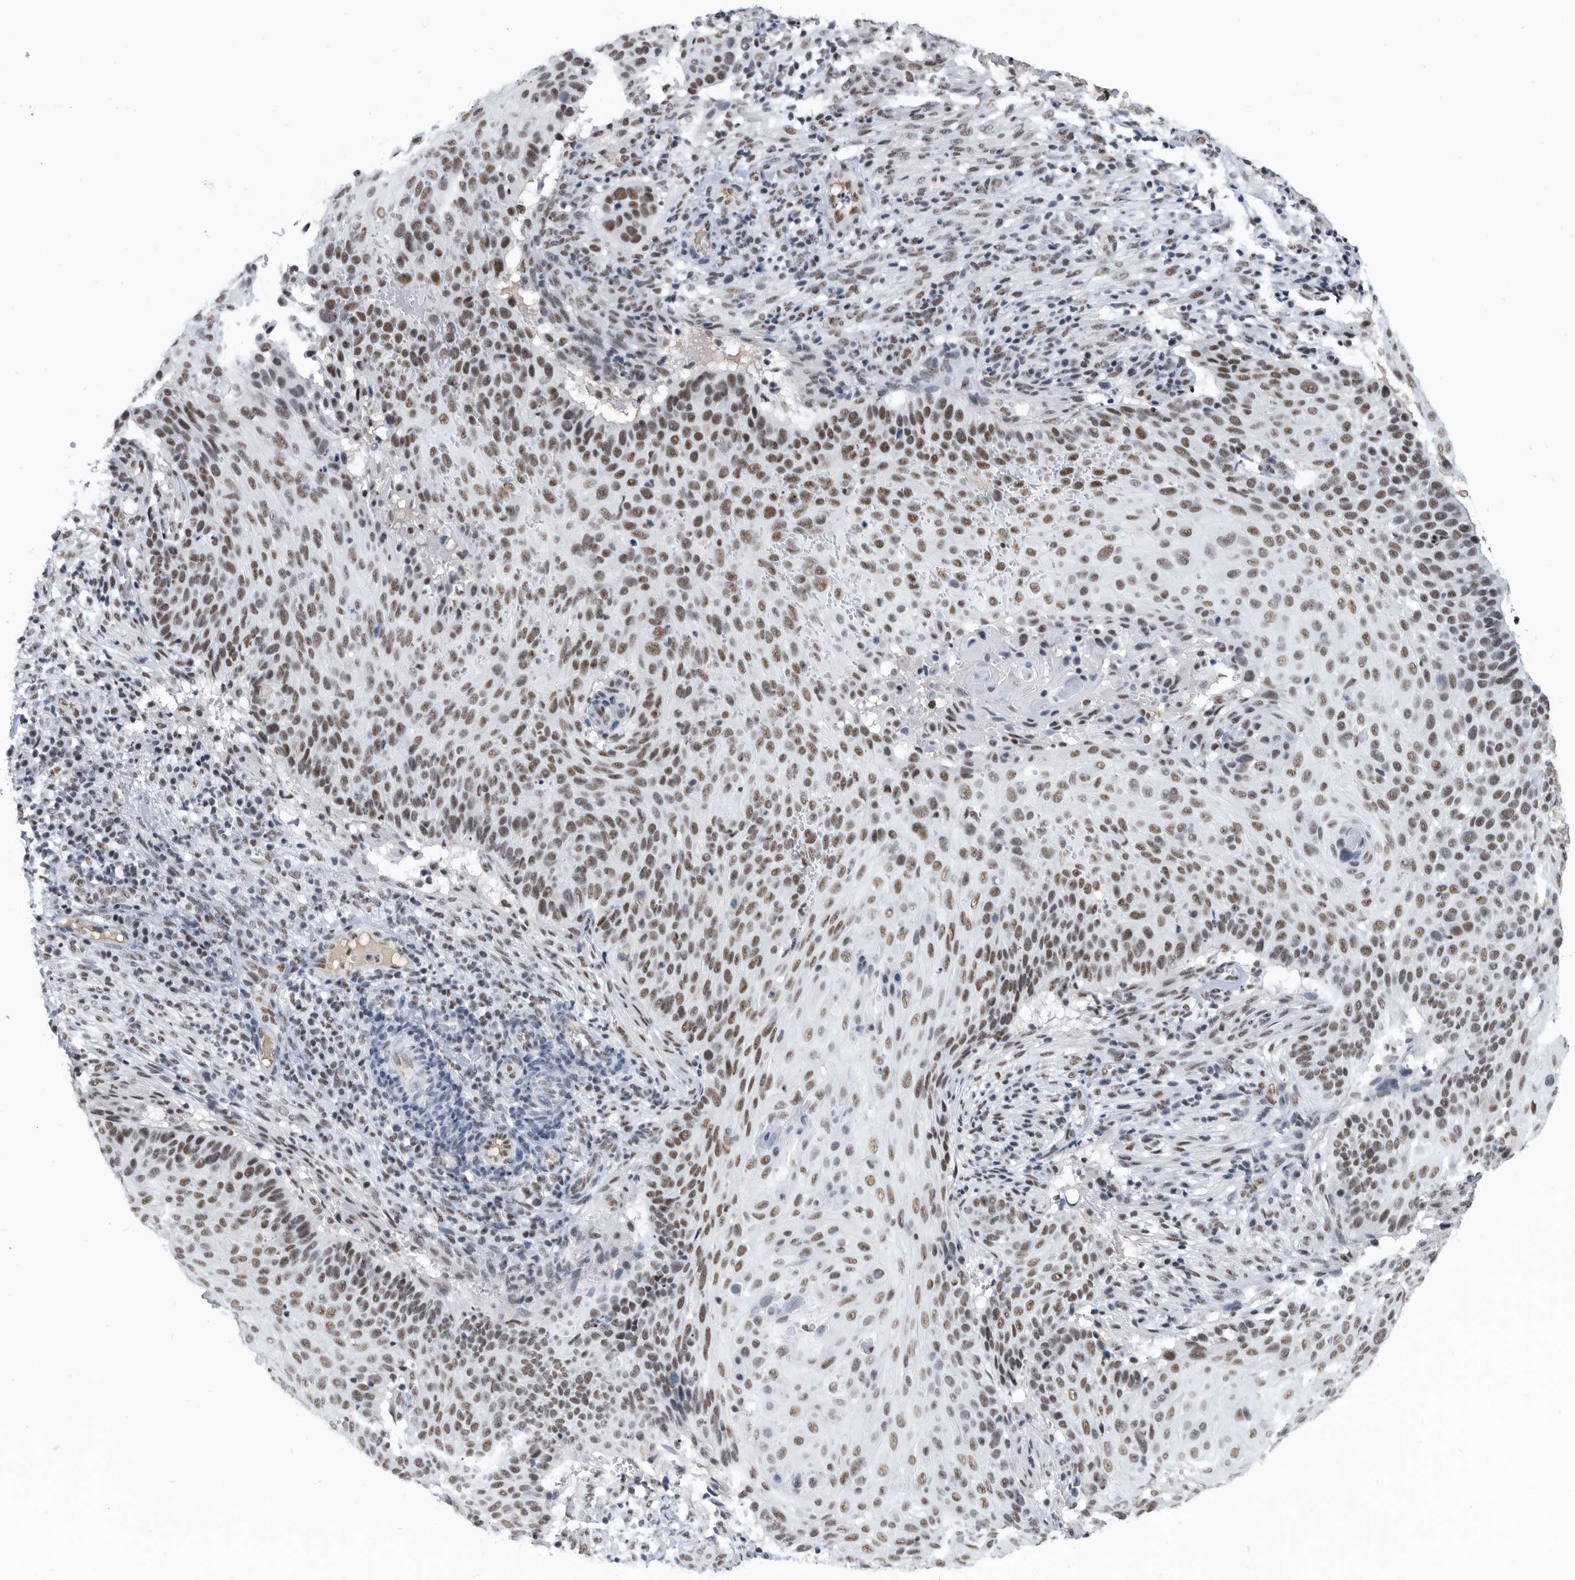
{"staining": {"intensity": "moderate", "quantity": ">75%", "location": "nuclear"}, "tissue": "cervical cancer", "cell_type": "Tumor cells", "image_type": "cancer", "snomed": [{"axis": "morphology", "description": "Squamous cell carcinoma, NOS"}, {"axis": "topography", "description": "Cervix"}], "caption": "This image shows immunohistochemistry staining of cervical cancer (squamous cell carcinoma), with medium moderate nuclear positivity in about >75% of tumor cells.", "gene": "SF3A1", "patient": {"sex": "female", "age": 74}}